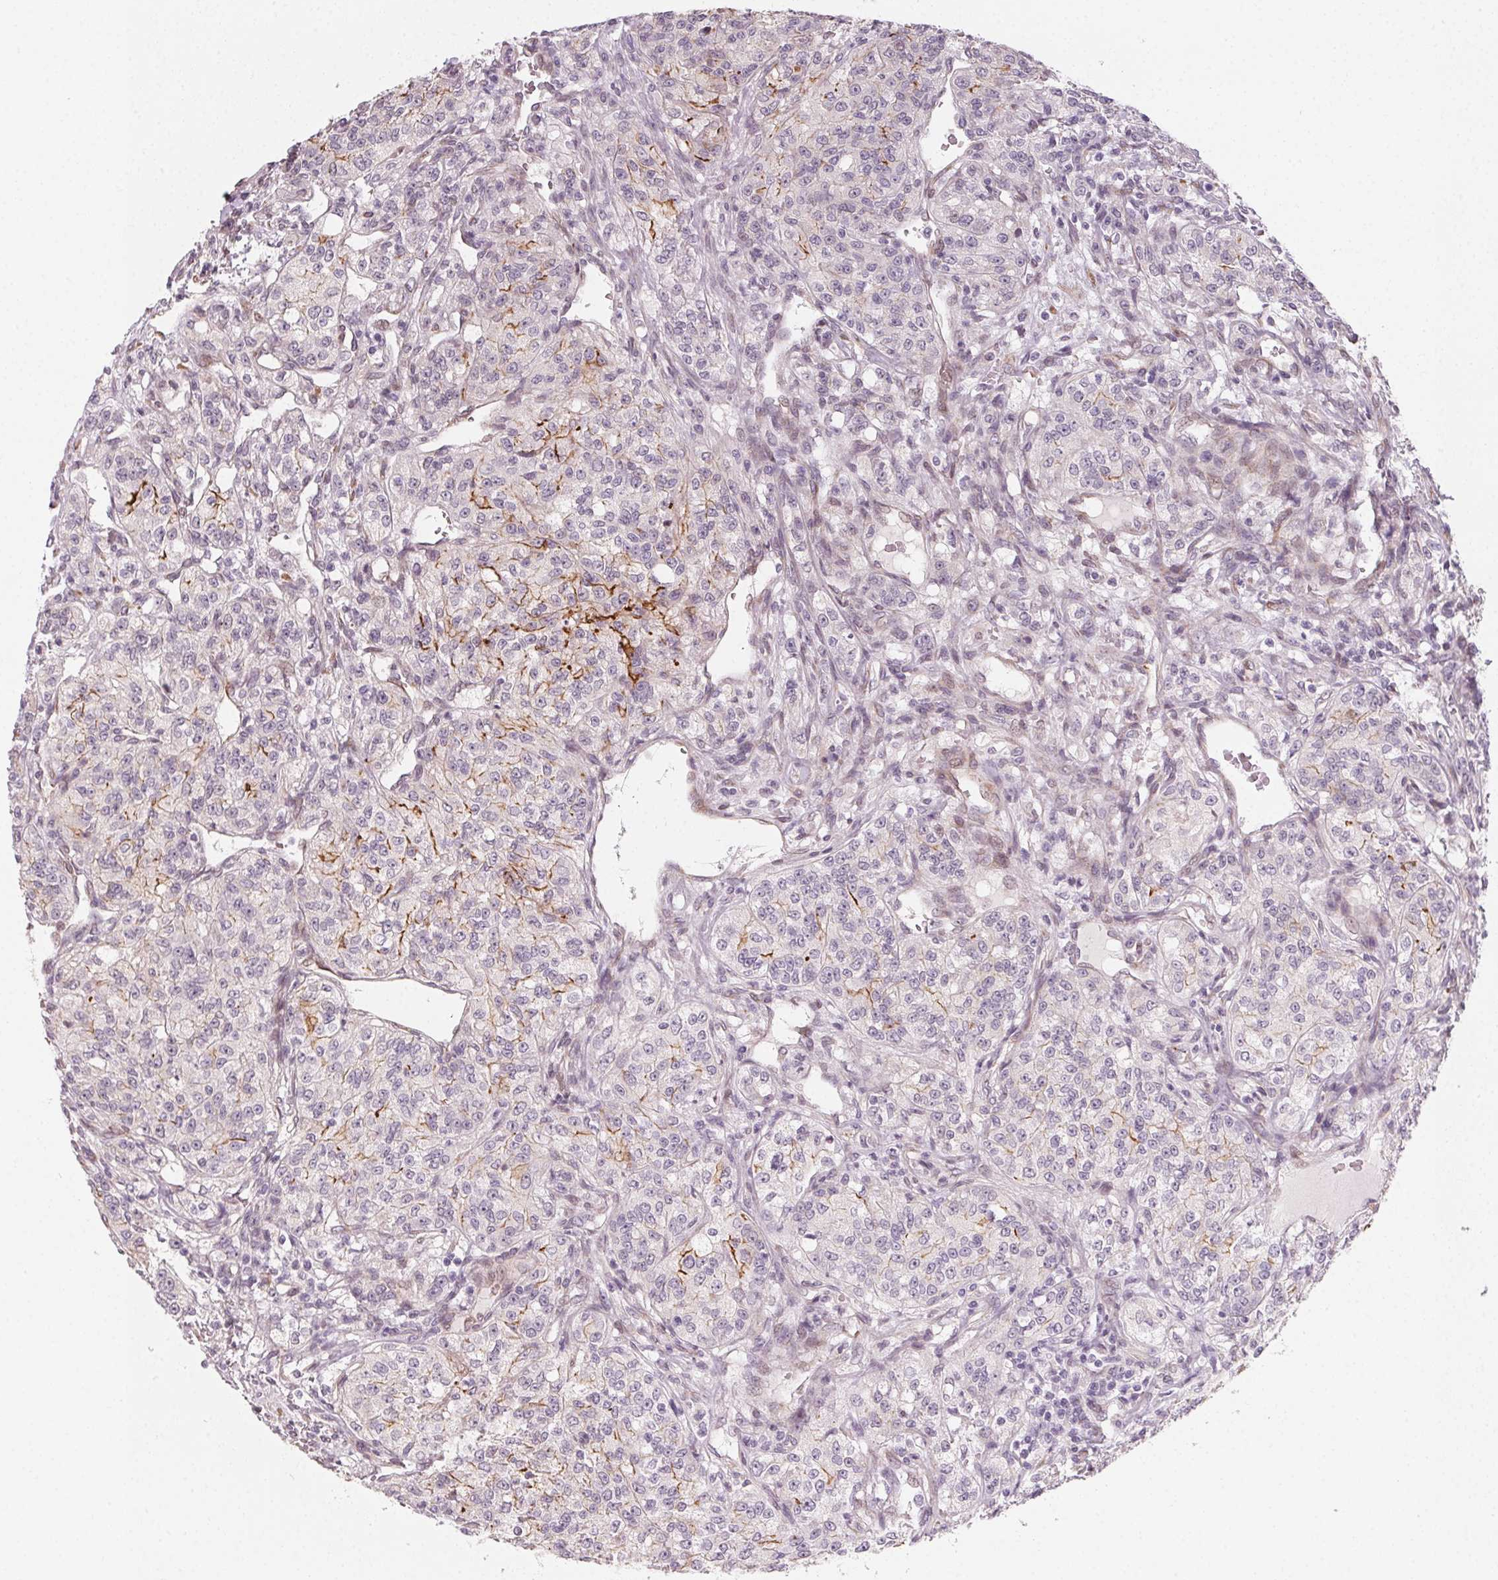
{"staining": {"intensity": "strong", "quantity": "<25%", "location": "cytoplasmic/membranous"}, "tissue": "renal cancer", "cell_type": "Tumor cells", "image_type": "cancer", "snomed": [{"axis": "morphology", "description": "Adenocarcinoma, NOS"}, {"axis": "topography", "description": "Kidney"}], "caption": "DAB (3,3'-diaminobenzidine) immunohistochemical staining of adenocarcinoma (renal) shows strong cytoplasmic/membranous protein staining in approximately <25% of tumor cells. The staining was performed using DAB to visualize the protein expression in brown, while the nuclei were stained in blue with hematoxylin (Magnification: 20x).", "gene": "CCDC96", "patient": {"sex": "female", "age": 63}}